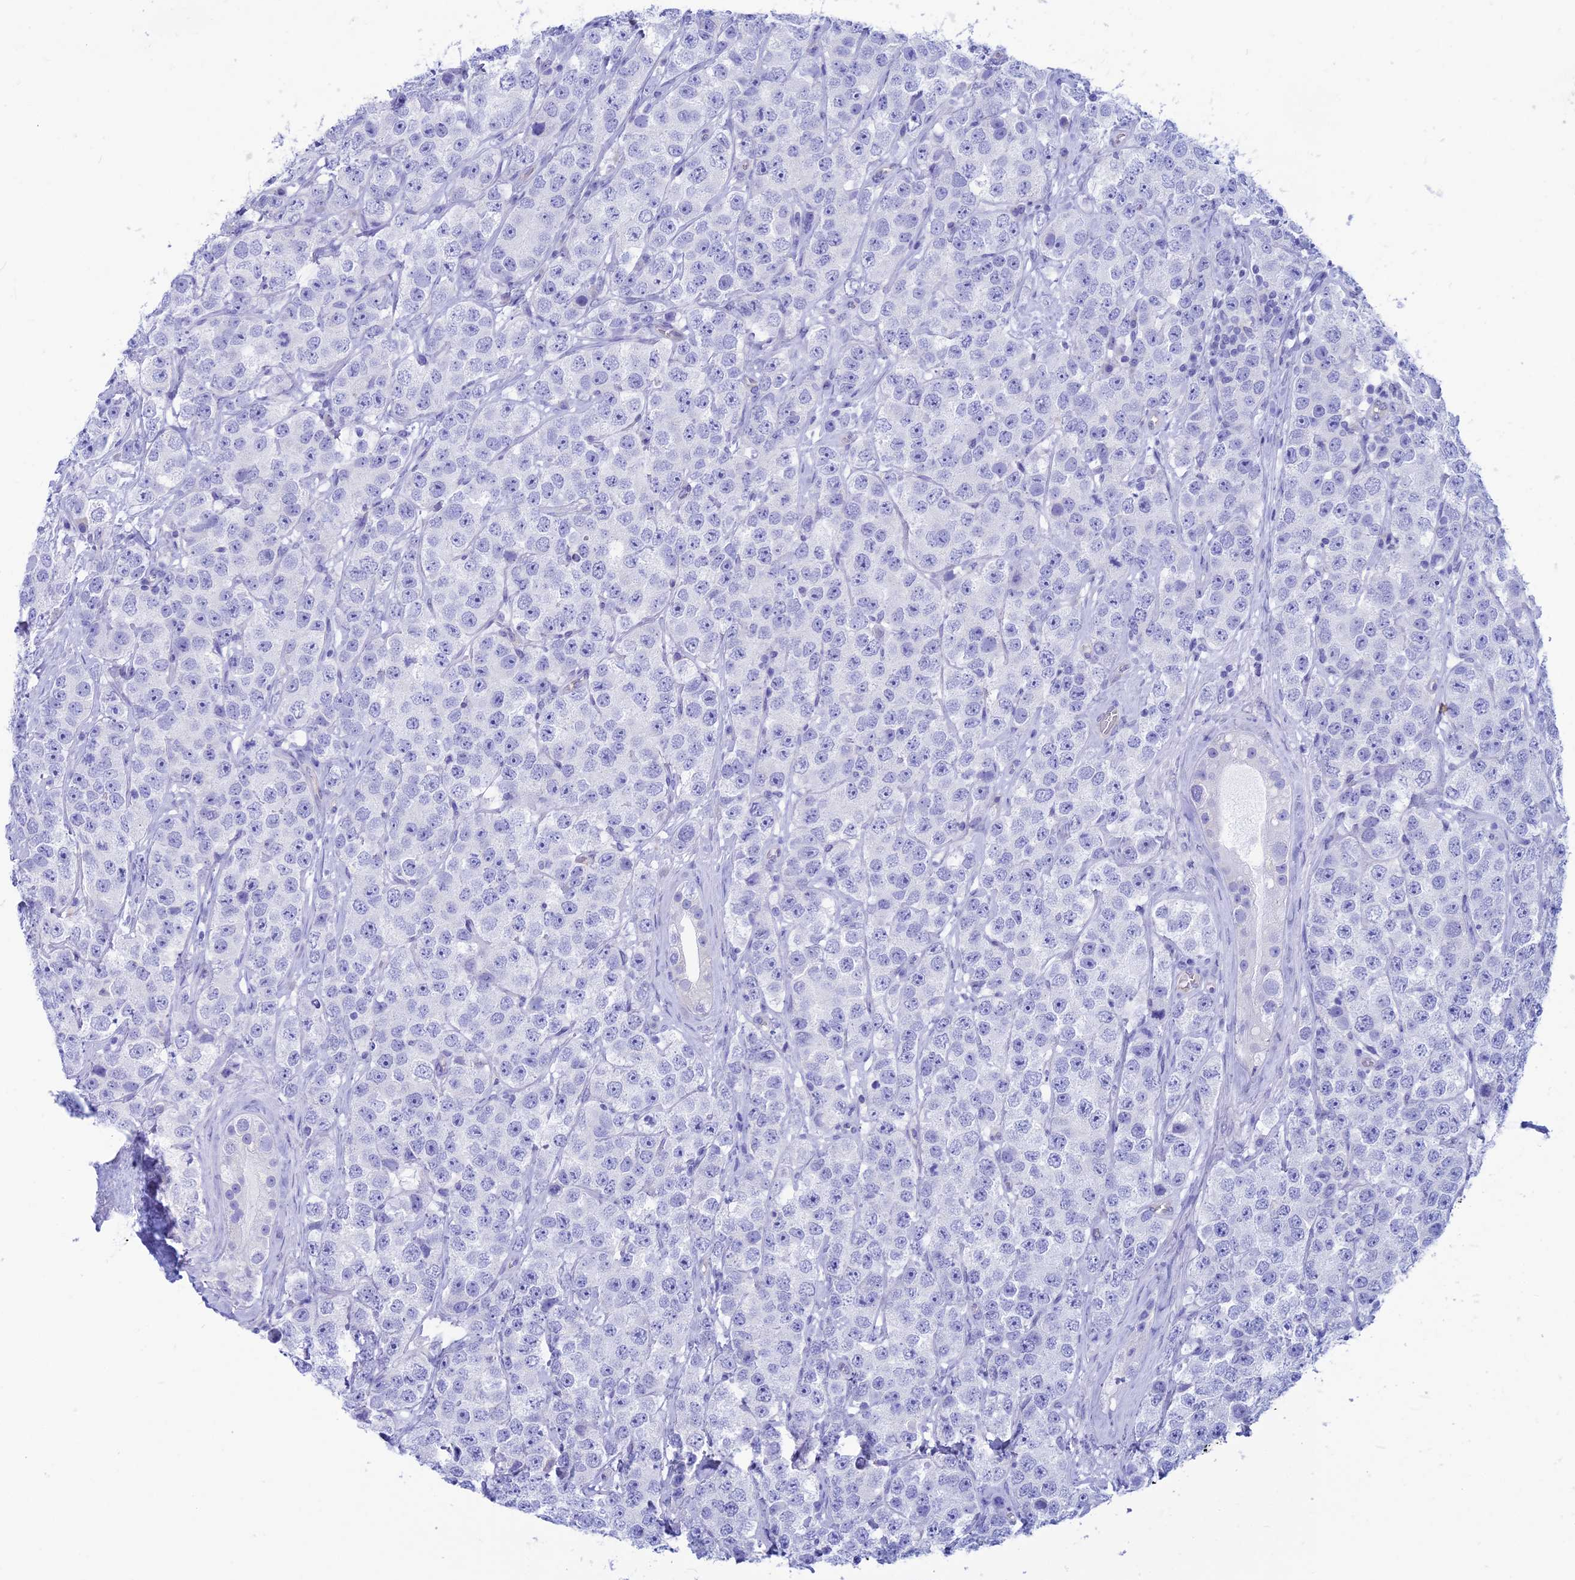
{"staining": {"intensity": "negative", "quantity": "none", "location": "none"}, "tissue": "testis cancer", "cell_type": "Tumor cells", "image_type": "cancer", "snomed": [{"axis": "morphology", "description": "Seminoma, NOS"}, {"axis": "topography", "description": "Testis"}], "caption": "A photomicrograph of human testis cancer (seminoma) is negative for staining in tumor cells. (Brightfield microscopy of DAB immunohistochemistry at high magnification).", "gene": "GNGT2", "patient": {"sex": "male", "age": 28}}